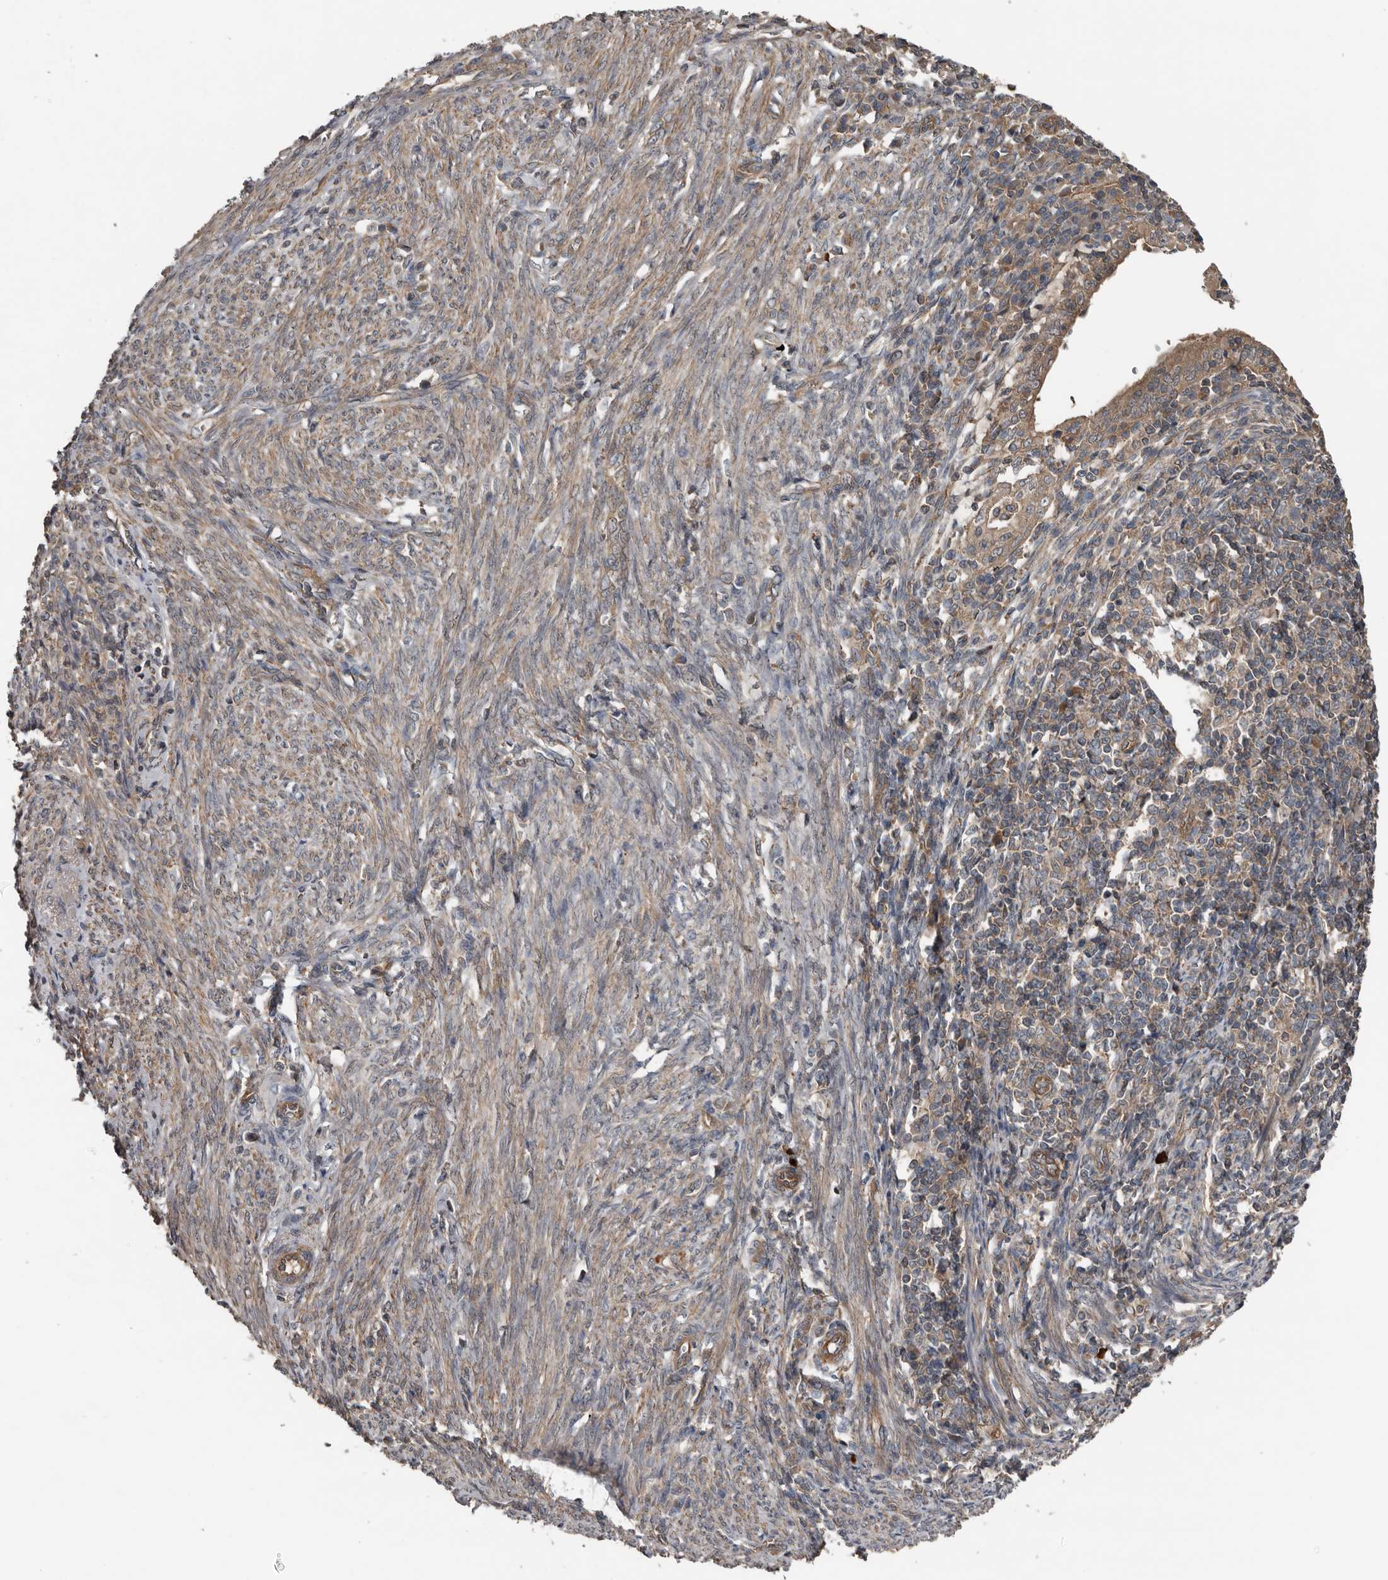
{"staining": {"intensity": "weak", "quantity": ">75%", "location": "cytoplasmic/membranous"}, "tissue": "endometrial cancer", "cell_type": "Tumor cells", "image_type": "cancer", "snomed": [{"axis": "morphology", "description": "Adenocarcinoma, NOS"}, {"axis": "topography", "description": "Uterus"}], "caption": "Adenocarcinoma (endometrial) tissue exhibits weak cytoplasmic/membranous expression in about >75% of tumor cells, visualized by immunohistochemistry.", "gene": "DNAJB4", "patient": {"sex": "female", "age": 77}}